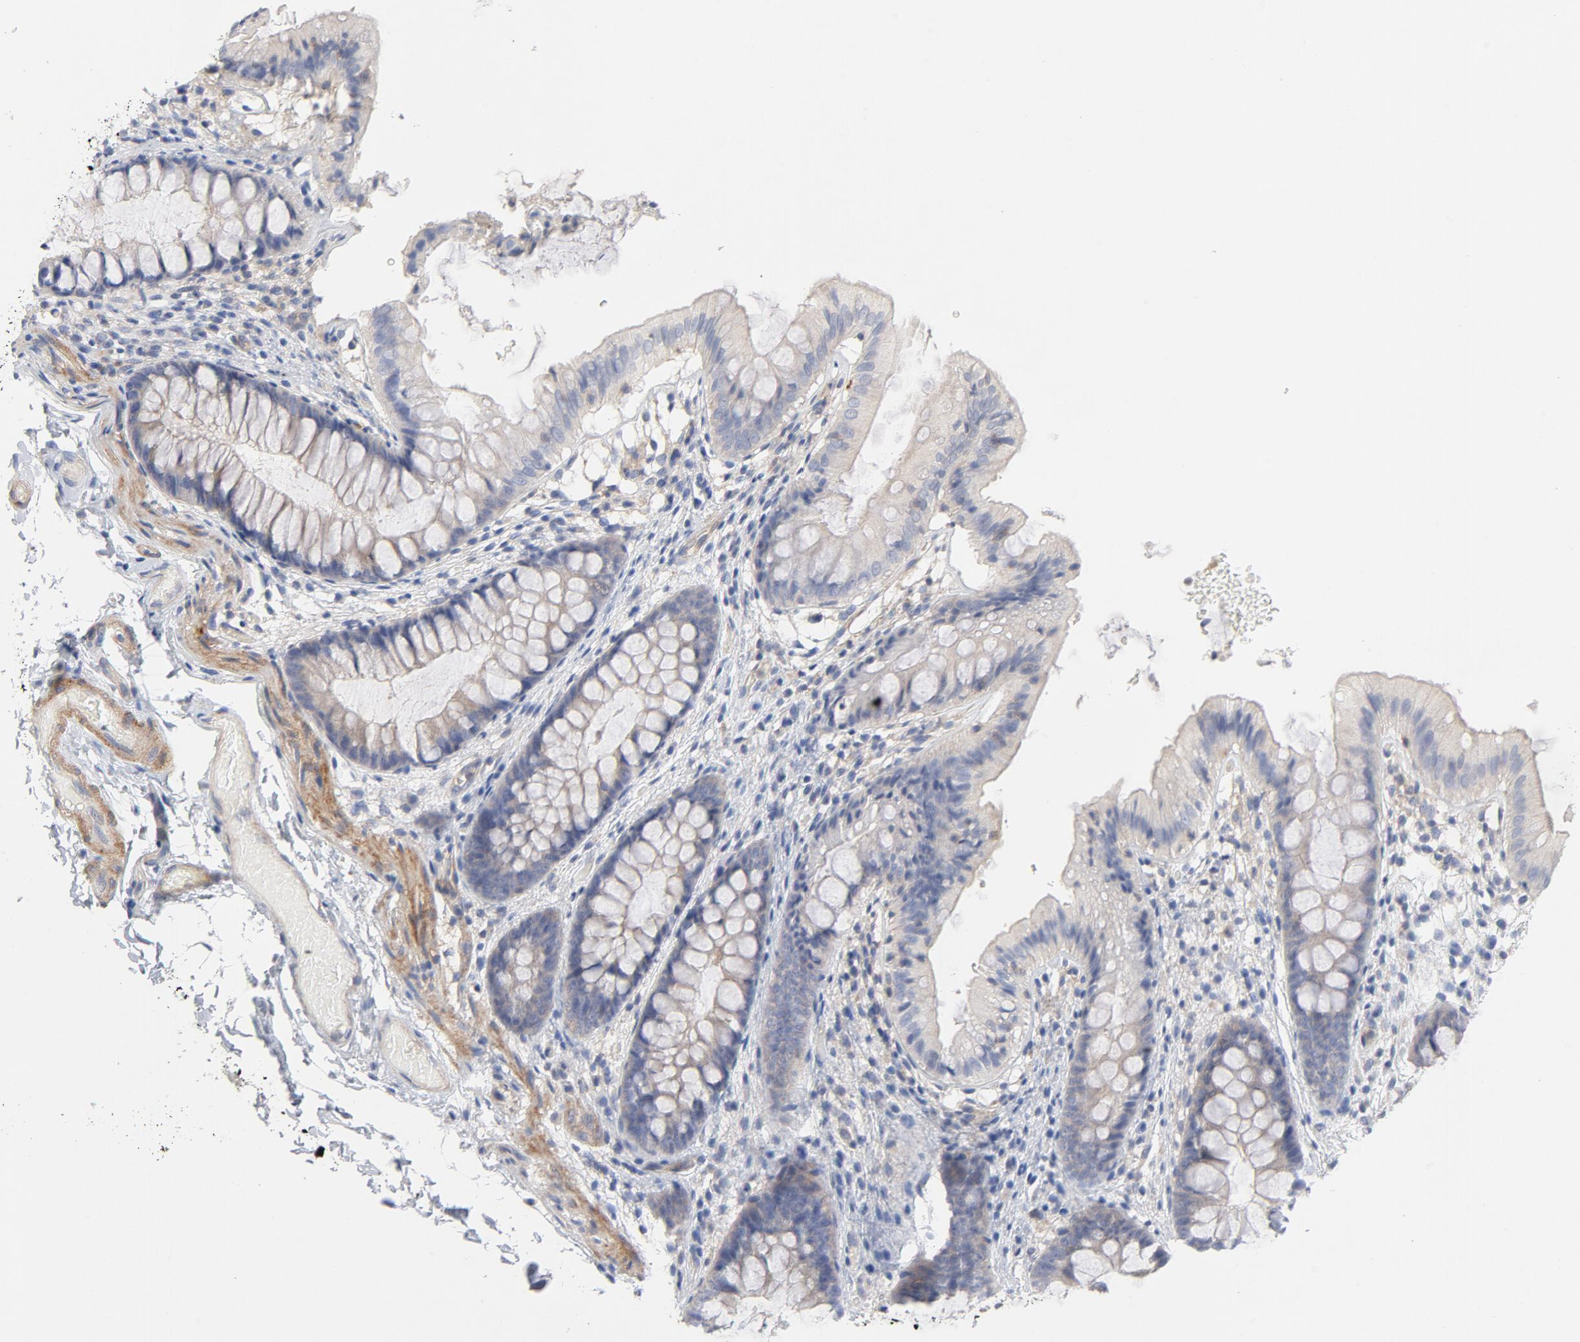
{"staining": {"intensity": "weak", "quantity": ">75%", "location": "cytoplasmic/membranous"}, "tissue": "colon", "cell_type": "Endothelial cells", "image_type": "normal", "snomed": [{"axis": "morphology", "description": "Normal tissue, NOS"}, {"axis": "topography", "description": "Smooth muscle"}, {"axis": "topography", "description": "Colon"}], "caption": "A brown stain labels weak cytoplasmic/membranous expression of a protein in endothelial cells of unremarkable colon.", "gene": "ROCK1", "patient": {"sex": "male", "age": 67}}